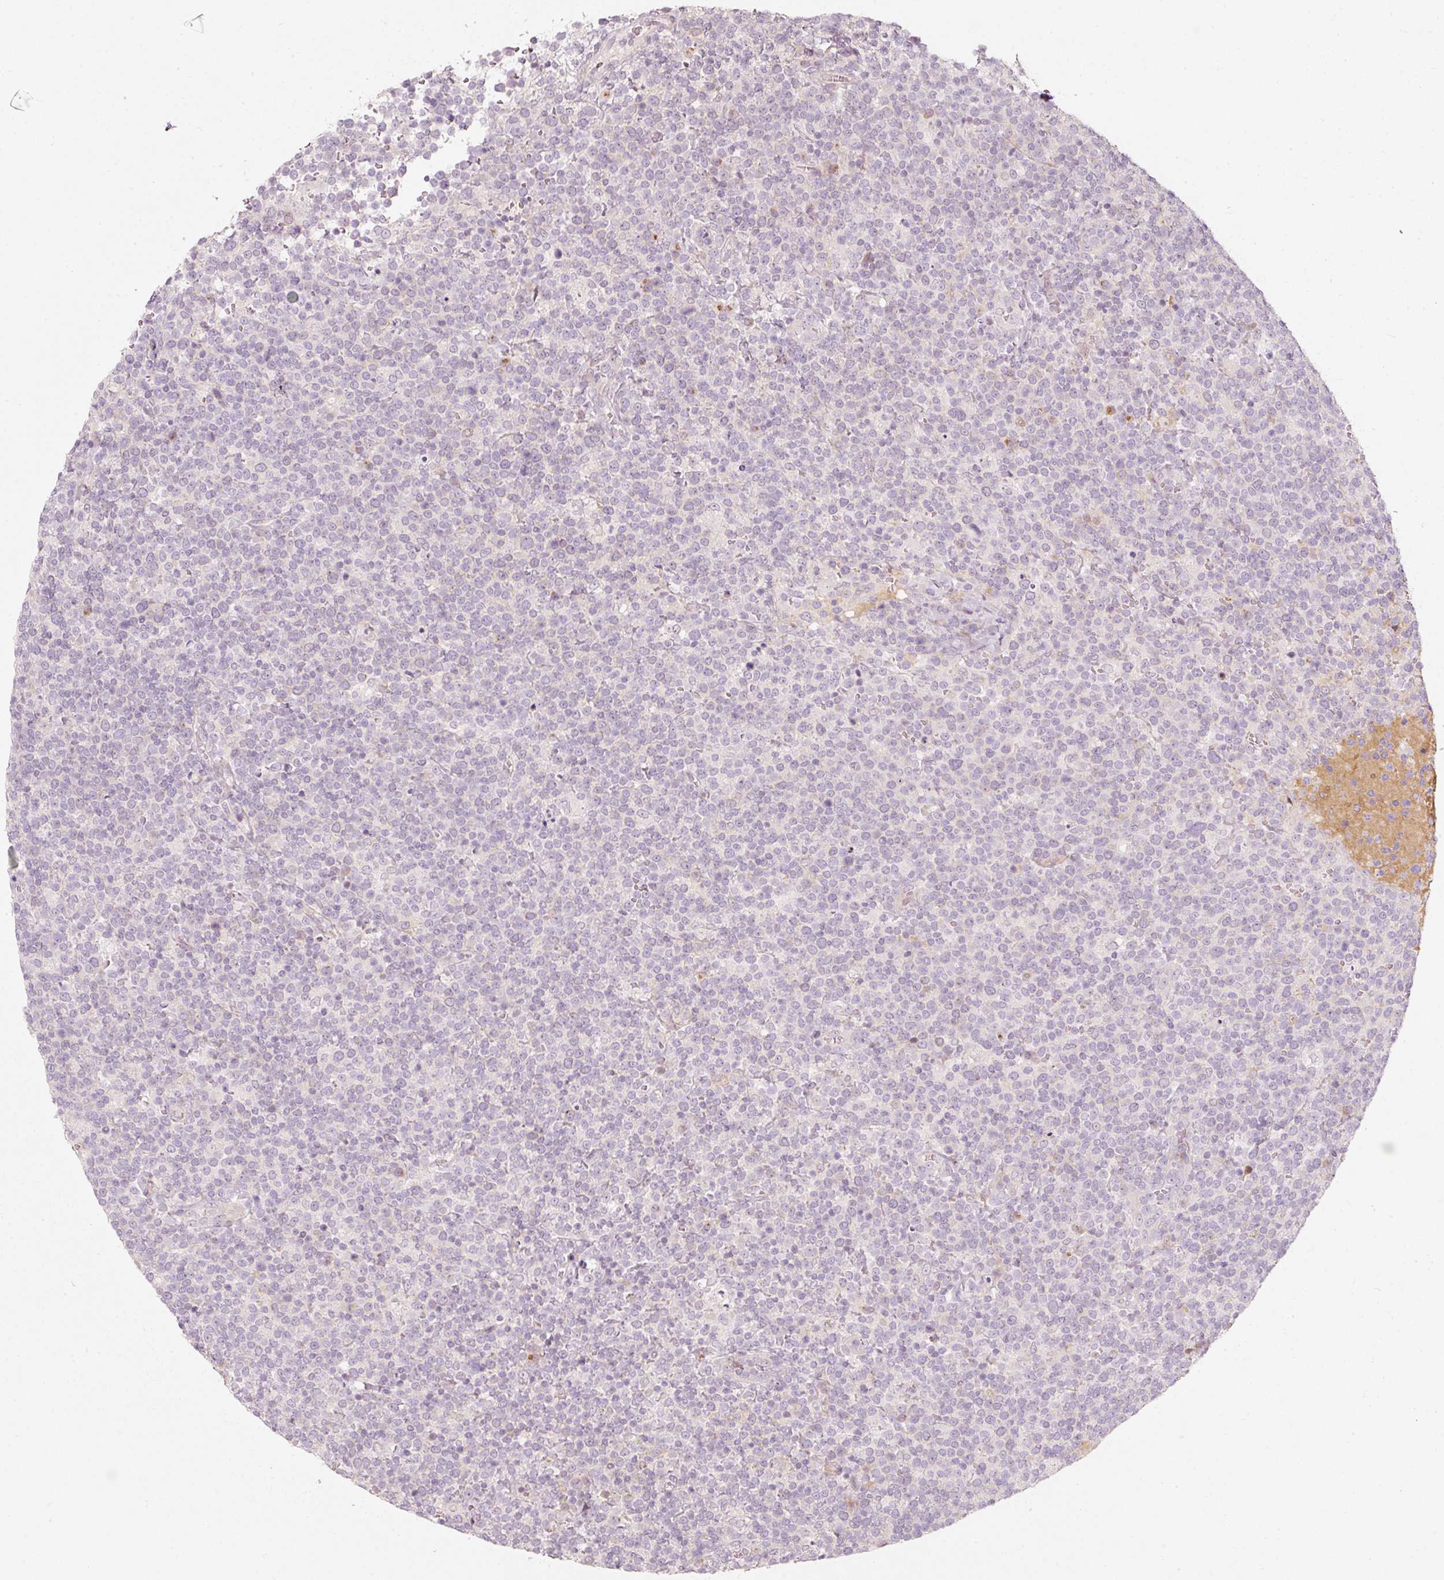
{"staining": {"intensity": "negative", "quantity": "none", "location": "none"}, "tissue": "lymphoma", "cell_type": "Tumor cells", "image_type": "cancer", "snomed": [{"axis": "morphology", "description": "Malignant lymphoma, non-Hodgkin's type, High grade"}, {"axis": "topography", "description": "Lymph node"}], "caption": "High-grade malignant lymphoma, non-Hodgkin's type was stained to show a protein in brown. There is no significant expression in tumor cells. (IHC, brightfield microscopy, high magnification).", "gene": "SLC20A1", "patient": {"sex": "male", "age": 61}}